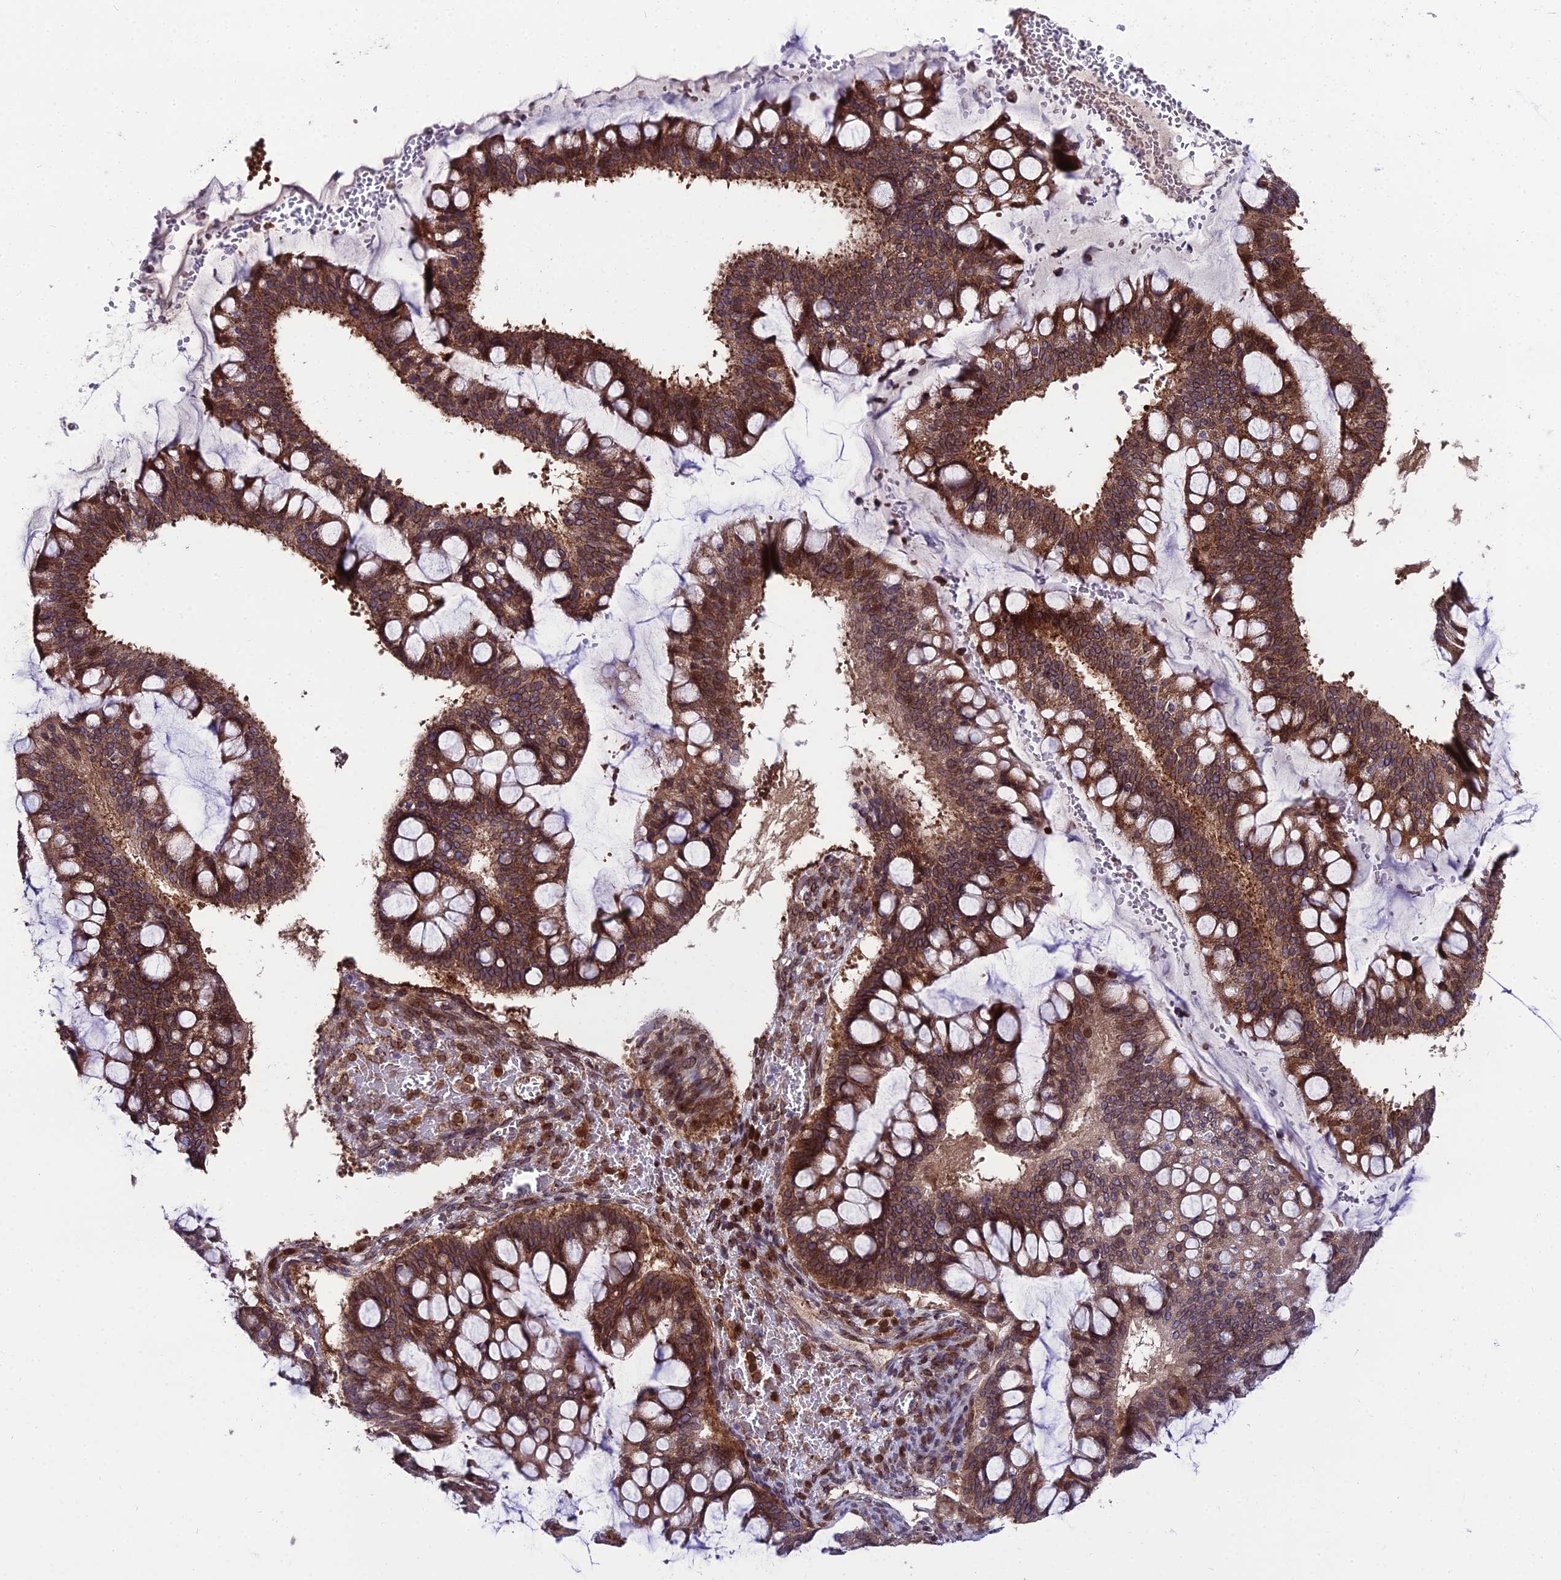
{"staining": {"intensity": "moderate", "quantity": ">75%", "location": "cytoplasmic/membranous,nuclear"}, "tissue": "ovarian cancer", "cell_type": "Tumor cells", "image_type": "cancer", "snomed": [{"axis": "morphology", "description": "Cystadenocarcinoma, mucinous, NOS"}, {"axis": "topography", "description": "Ovary"}], "caption": "DAB (3,3'-diaminobenzidine) immunohistochemical staining of human ovarian cancer (mucinous cystadenocarcinoma) demonstrates moderate cytoplasmic/membranous and nuclear protein expression in about >75% of tumor cells.", "gene": "DDX19A", "patient": {"sex": "female", "age": 73}}